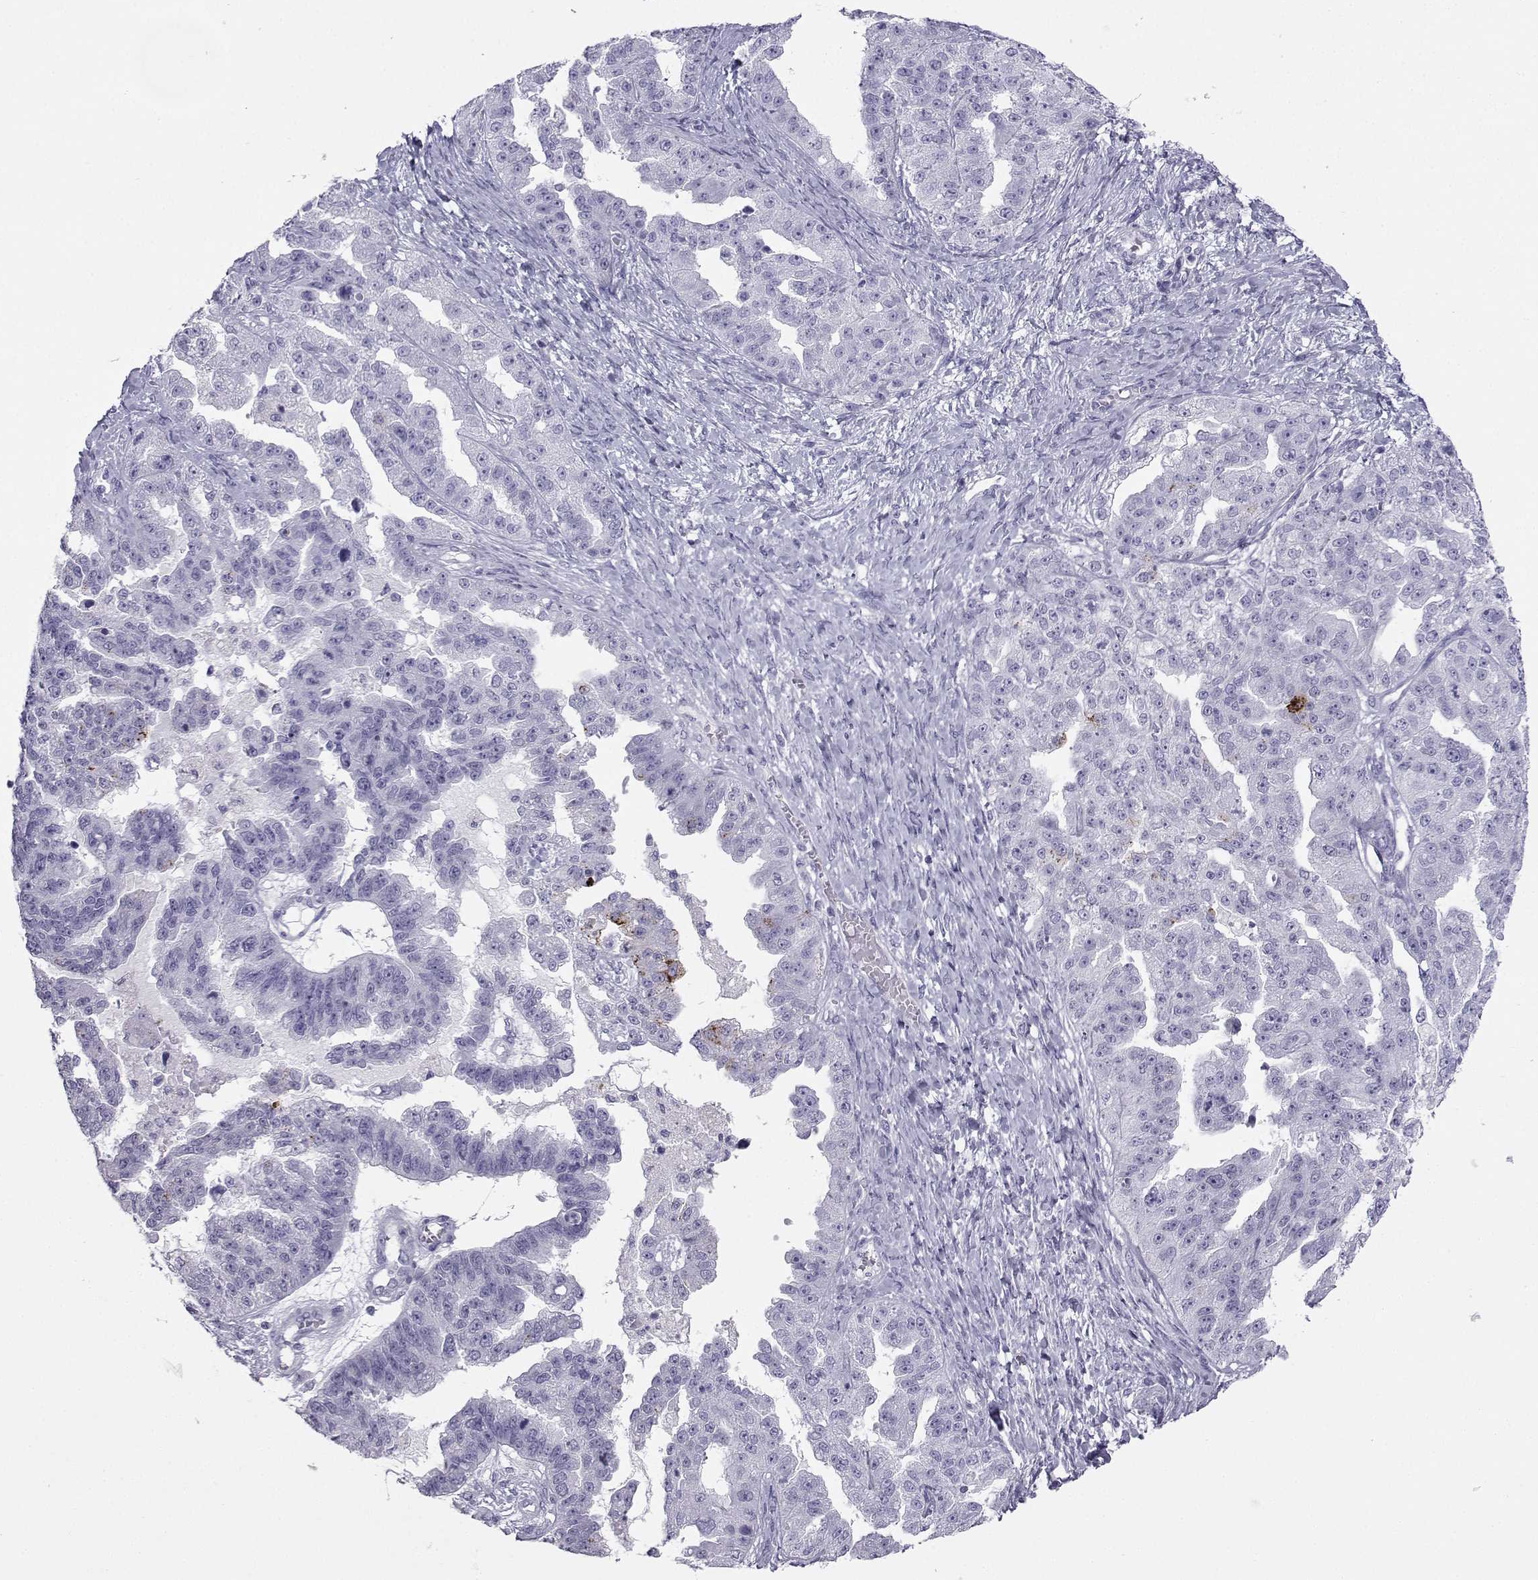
{"staining": {"intensity": "negative", "quantity": "none", "location": "none"}, "tissue": "ovarian cancer", "cell_type": "Tumor cells", "image_type": "cancer", "snomed": [{"axis": "morphology", "description": "Cystadenocarcinoma, serous, NOS"}, {"axis": "topography", "description": "Ovary"}], "caption": "This is a histopathology image of immunohistochemistry (IHC) staining of ovarian cancer (serous cystadenocarcinoma), which shows no expression in tumor cells.", "gene": "SST", "patient": {"sex": "female", "age": 58}}